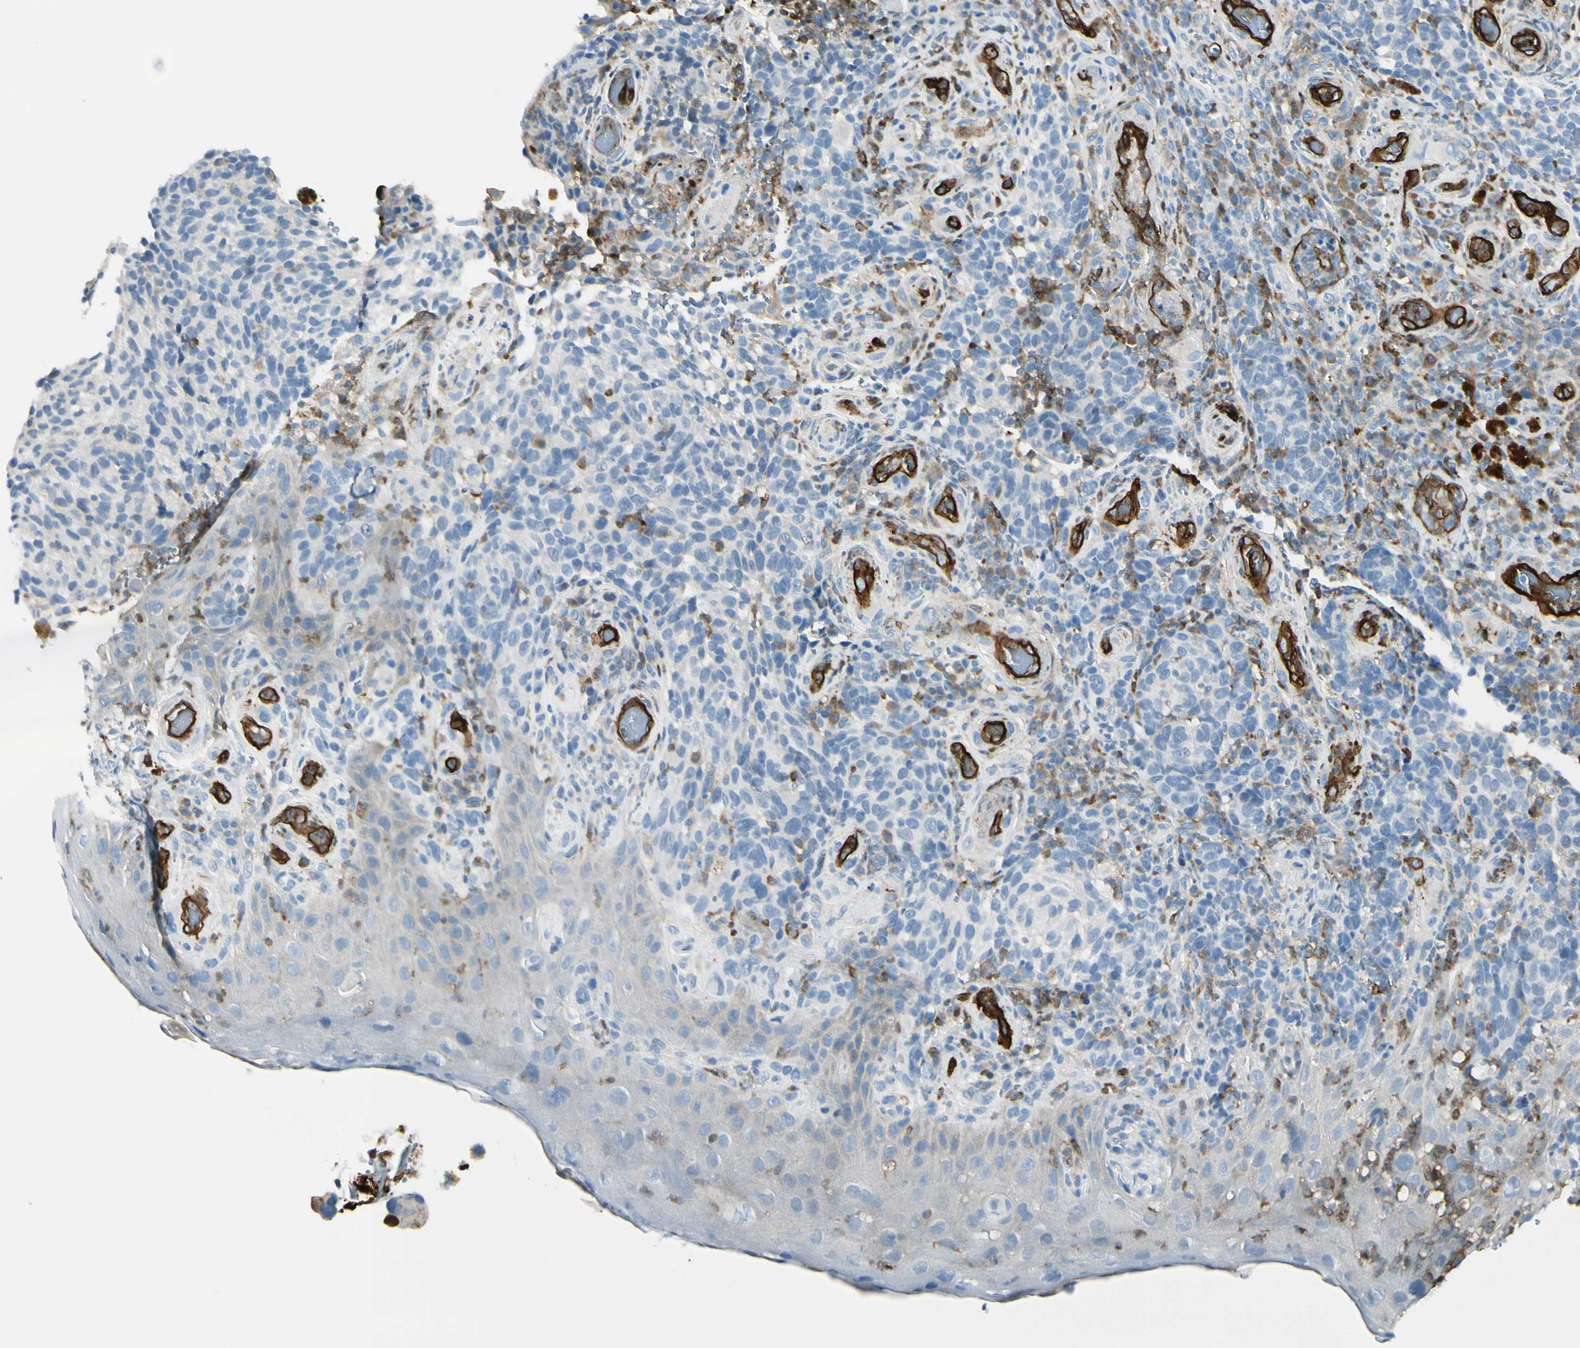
{"staining": {"intensity": "negative", "quantity": "none", "location": "none"}, "tissue": "melanoma", "cell_type": "Tumor cells", "image_type": "cancer", "snomed": [{"axis": "morphology", "description": "Malignant melanoma, NOS"}, {"axis": "topography", "description": "Skin"}], "caption": "Melanoma was stained to show a protein in brown. There is no significant expression in tumor cells. (IHC, brightfield microscopy, high magnification).", "gene": "CD93", "patient": {"sex": "female", "age": 73}}